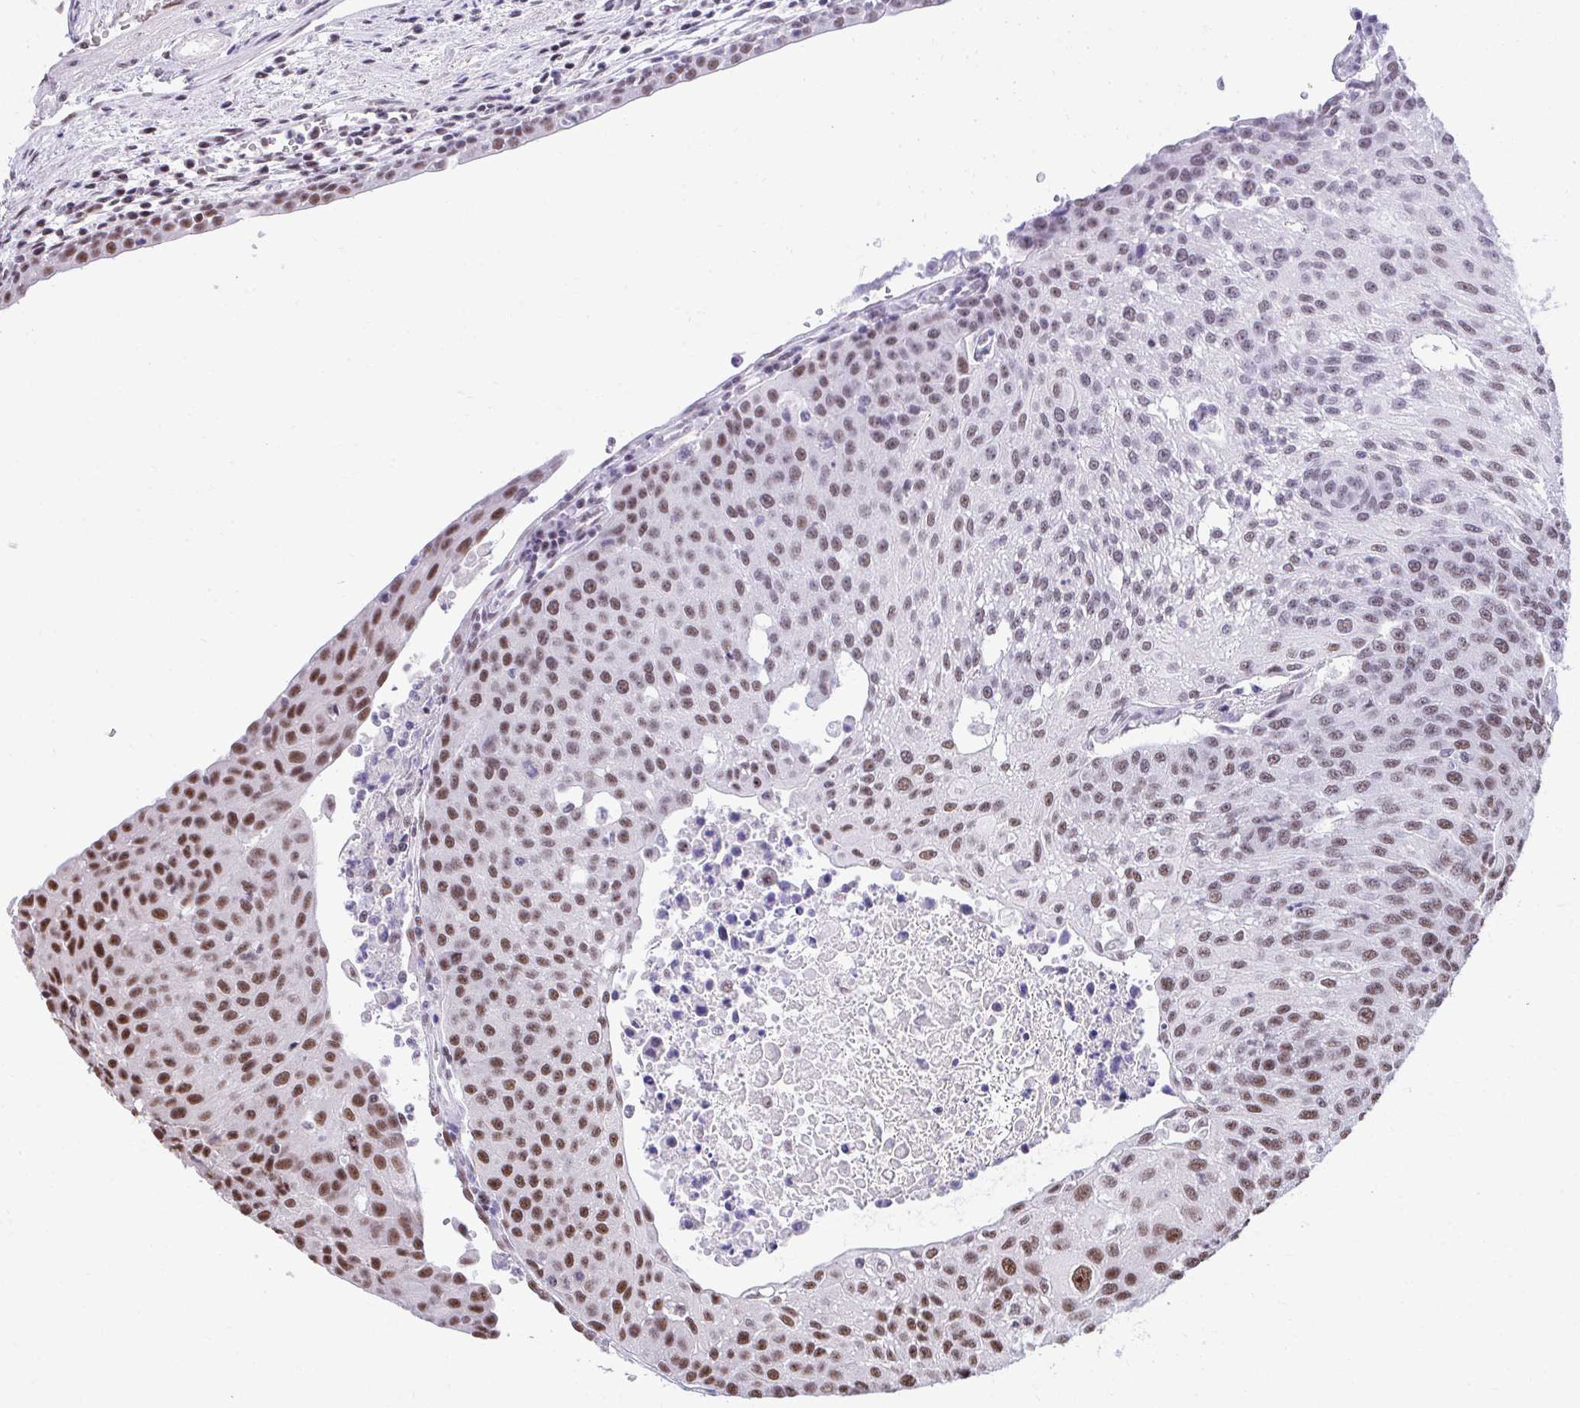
{"staining": {"intensity": "strong", "quantity": "25%-75%", "location": "nuclear"}, "tissue": "urothelial cancer", "cell_type": "Tumor cells", "image_type": "cancer", "snomed": [{"axis": "morphology", "description": "Urothelial carcinoma, High grade"}, {"axis": "topography", "description": "Urinary bladder"}], "caption": "This image exhibits urothelial cancer stained with immunohistochemistry (IHC) to label a protein in brown. The nuclear of tumor cells show strong positivity for the protein. Nuclei are counter-stained blue.", "gene": "SYNE4", "patient": {"sex": "female", "age": 85}}